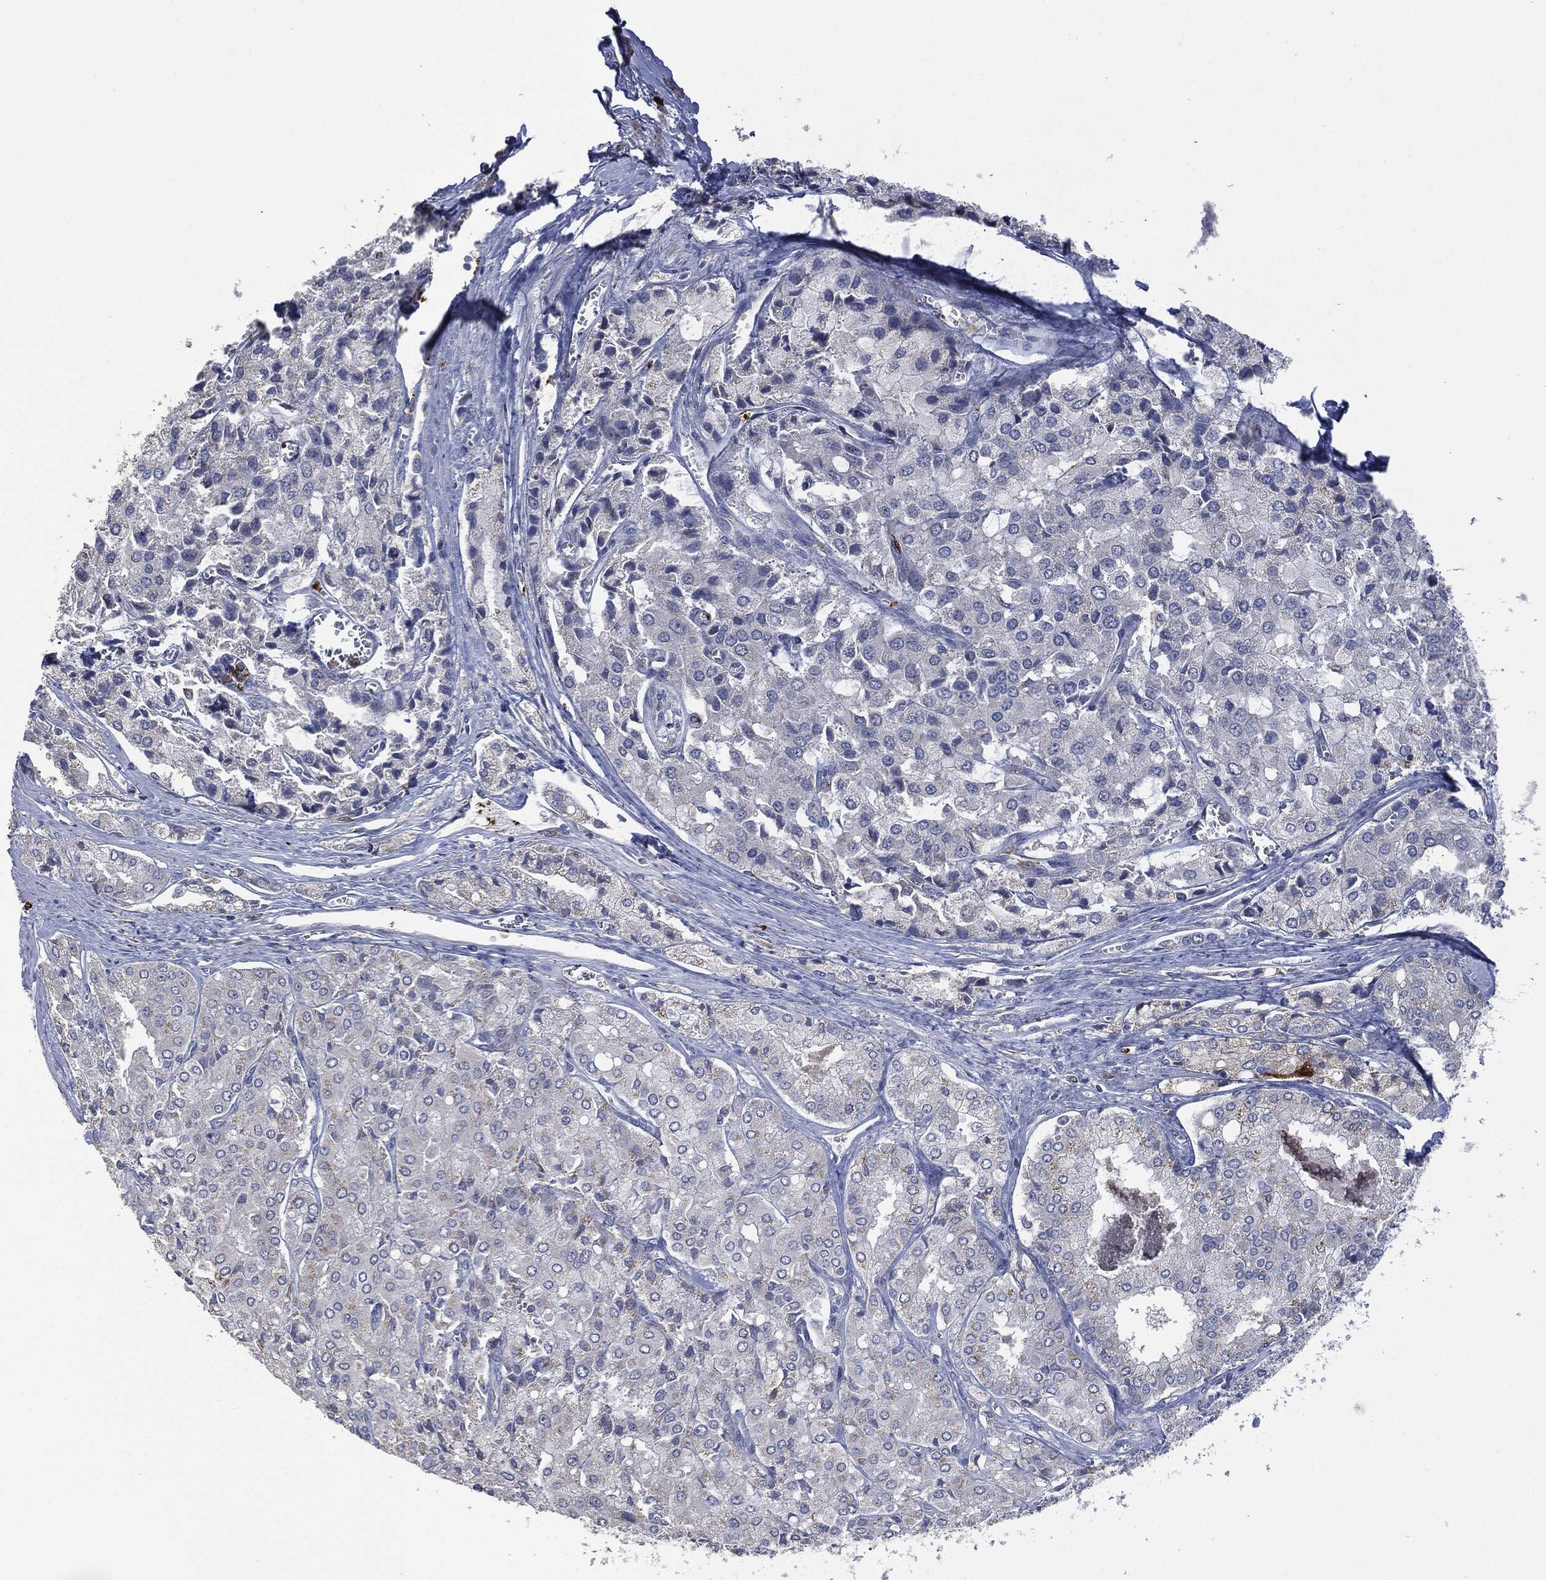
{"staining": {"intensity": "negative", "quantity": "none", "location": "none"}, "tissue": "prostate cancer", "cell_type": "Tumor cells", "image_type": "cancer", "snomed": [{"axis": "morphology", "description": "Adenocarcinoma, NOS"}, {"axis": "topography", "description": "Prostate and seminal vesicle, NOS"}, {"axis": "topography", "description": "Prostate"}], "caption": "Tumor cells are negative for brown protein staining in prostate adenocarcinoma.", "gene": "CD33", "patient": {"sex": "male", "age": 67}}